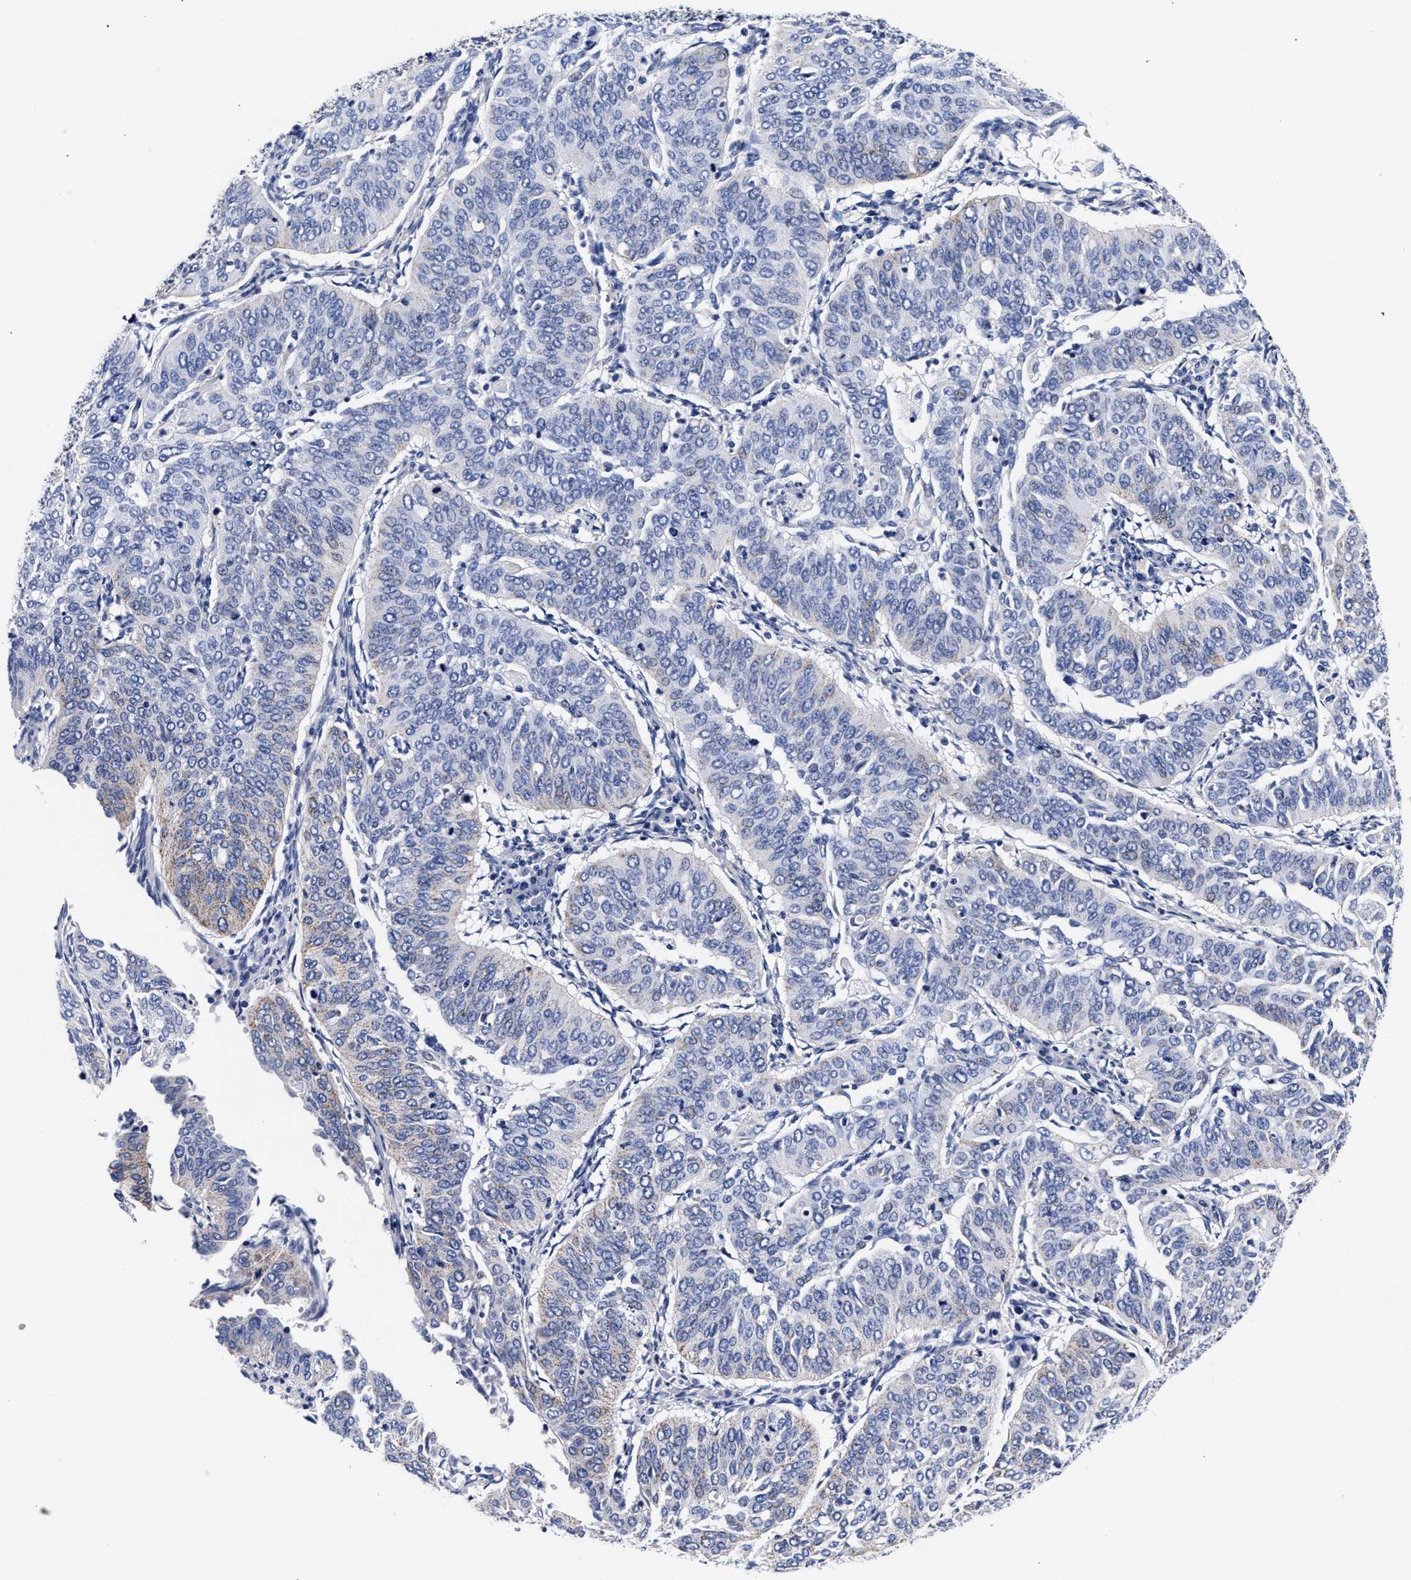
{"staining": {"intensity": "weak", "quantity": "25%-75%", "location": "cytoplasmic/membranous"}, "tissue": "cervical cancer", "cell_type": "Tumor cells", "image_type": "cancer", "snomed": [{"axis": "morphology", "description": "Normal tissue, NOS"}, {"axis": "morphology", "description": "Squamous cell carcinoma, NOS"}, {"axis": "topography", "description": "Cervix"}], "caption": "Immunohistochemical staining of human squamous cell carcinoma (cervical) exhibits low levels of weak cytoplasmic/membranous protein positivity in approximately 25%-75% of tumor cells.", "gene": "RAB3B", "patient": {"sex": "female", "age": 39}}